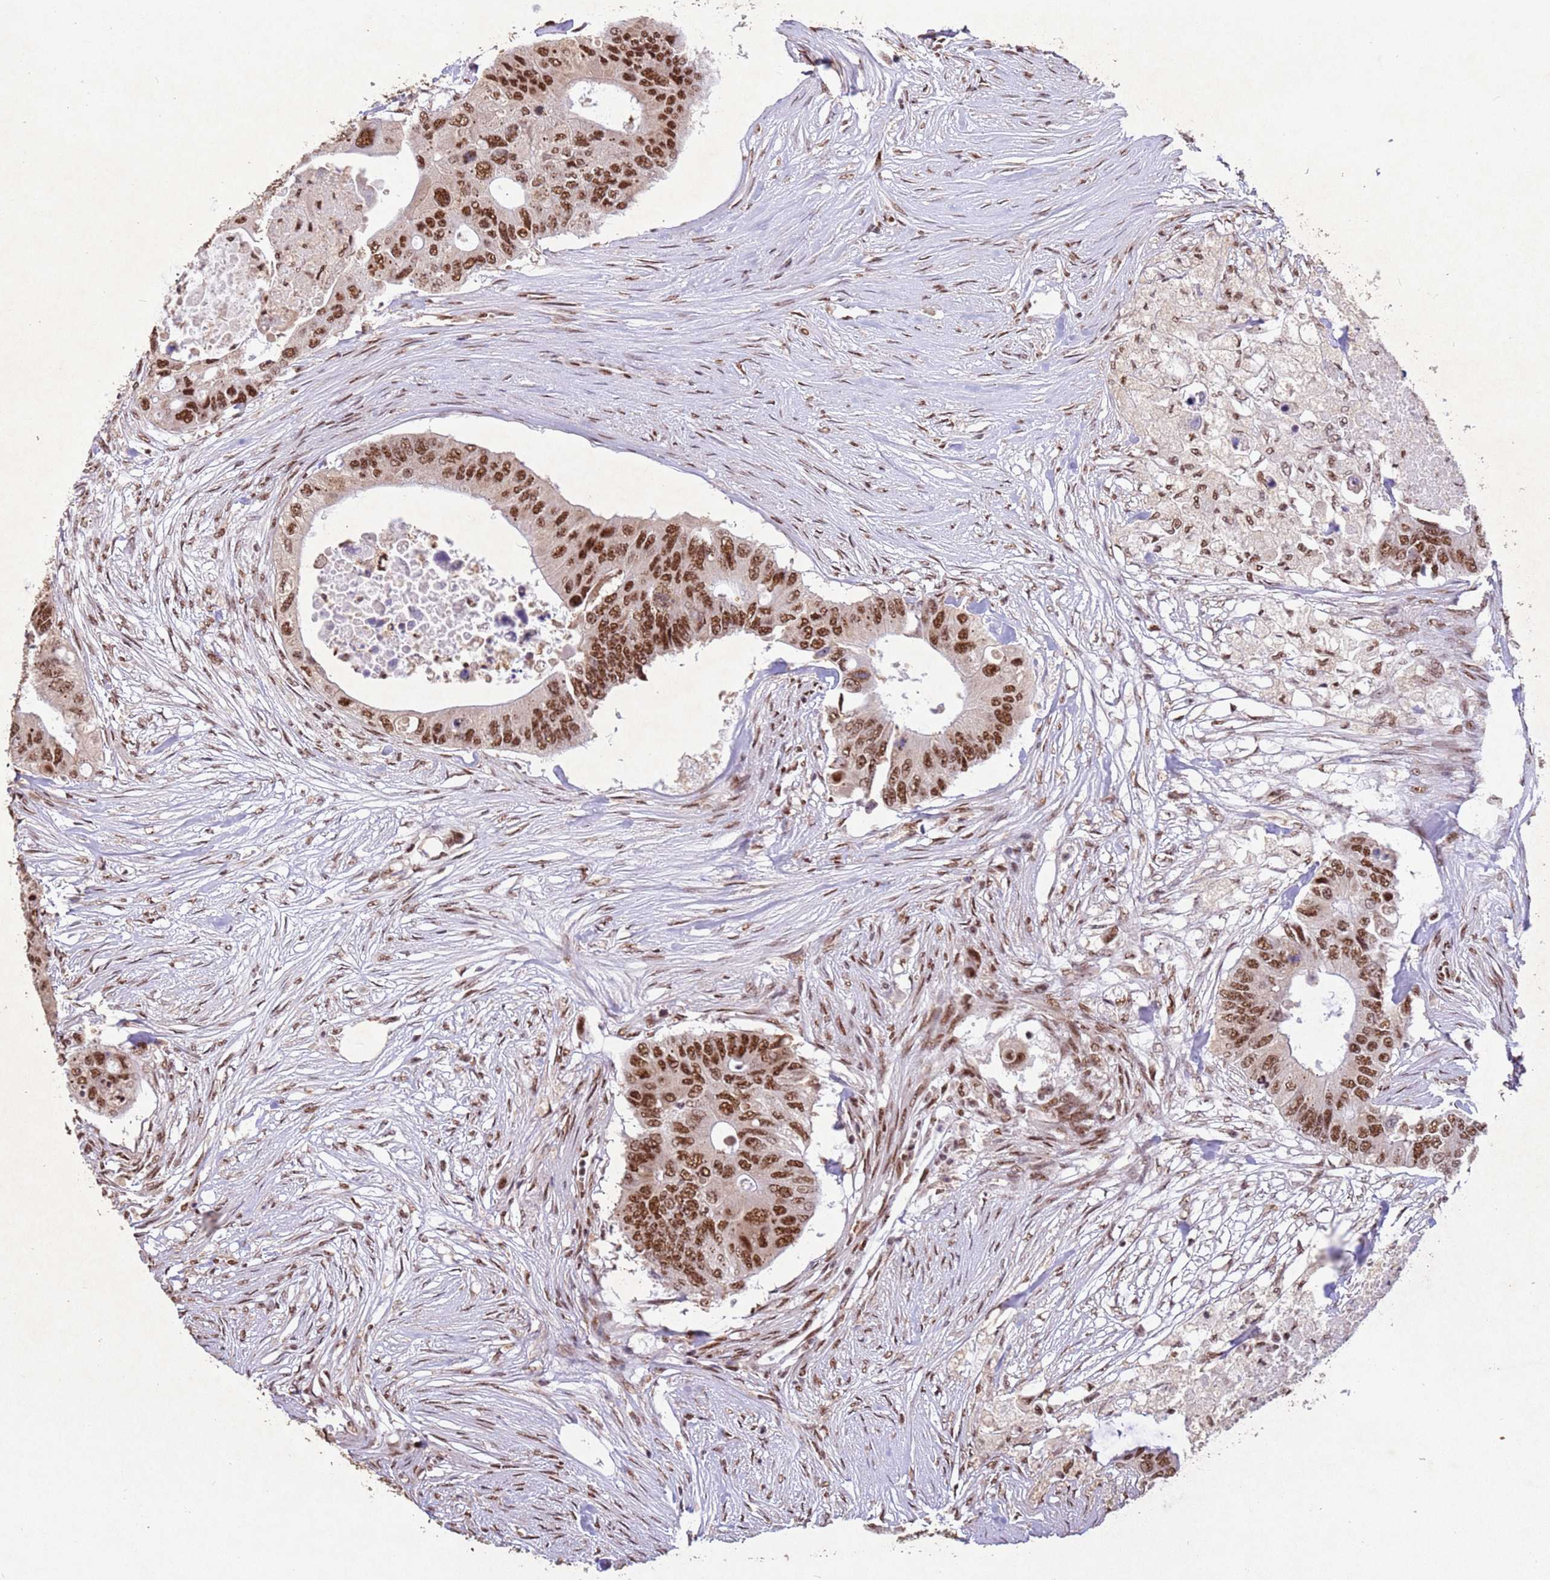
{"staining": {"intensity": "strong", "quantity": ">75%", "location": "nuclear"}, "tissue": "colorectal cancer", "cell_type": "Tumor cells", "image_type": "cancer", "snomed": [{"axis": "morphology", "description": "Adenocarcinoma, NOS"}, {"axis": "topography", "description": "Colon"}], "caption": "Protein expression by immunohistochemistry shows strong nuclear expression in approximately >75% of tumor cells in colorectal cancer.", "gene": "ESF1", "patient": {"sex": "male", "age": 71}}